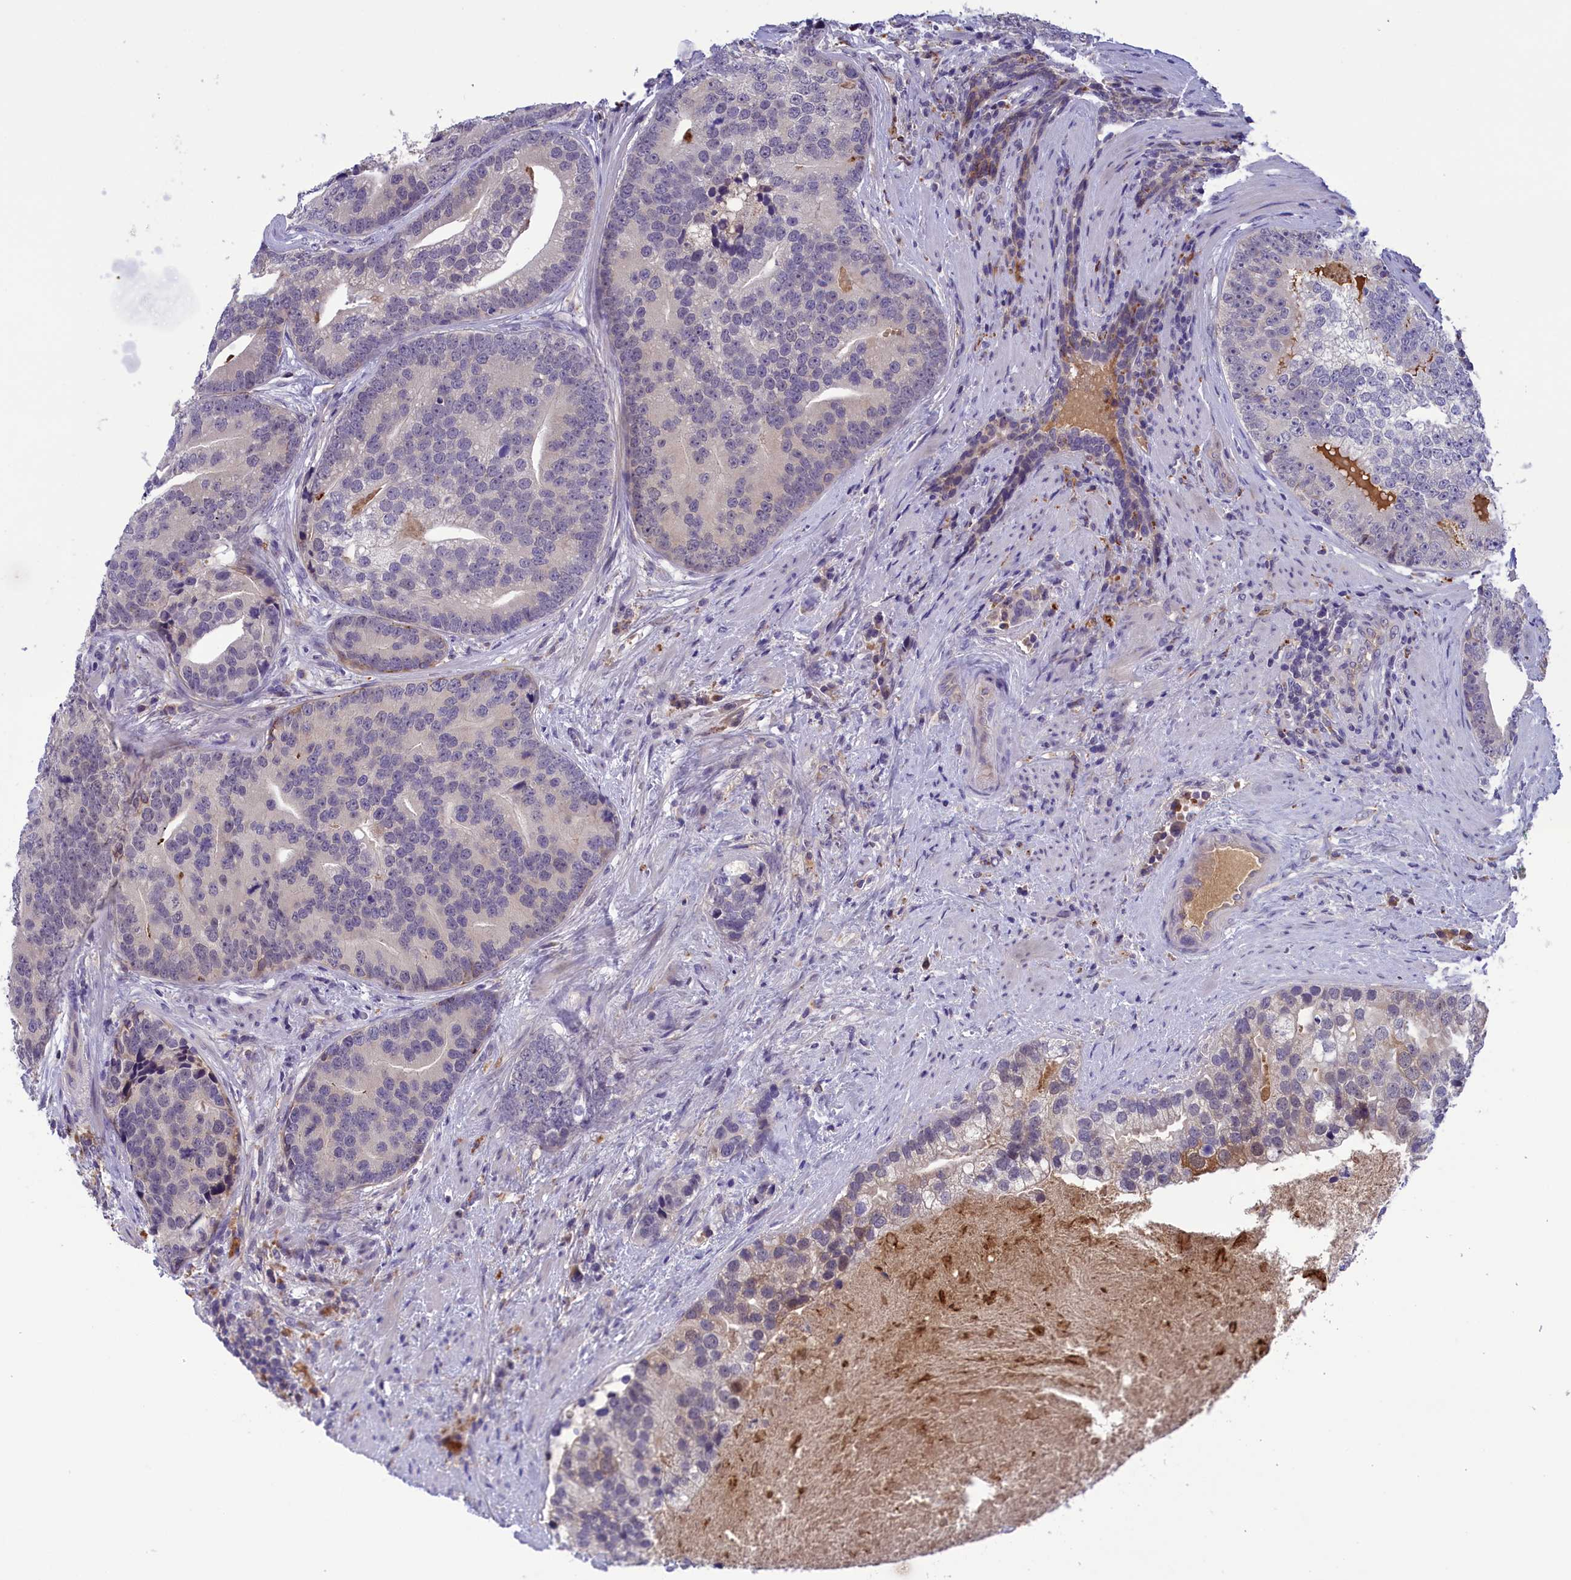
{"staining": {"intensity": "negative", "quantity": "none", "location": "none"}, "tissue": "prostate cancer", "cell_type": "Tumor cells", "image_type": "cancer", "snomed": [{"axis": "morphology", "description": "Adenocarcinoma, High grade"}, {"axis": "topography", "description": "Prostate"}], "caption": "The micrograph displays no staining of tumor cells in prostate adenocarcinoma (high-grade).", "gene": "STYX", "patient": {"sex": "male", "age": 62}}